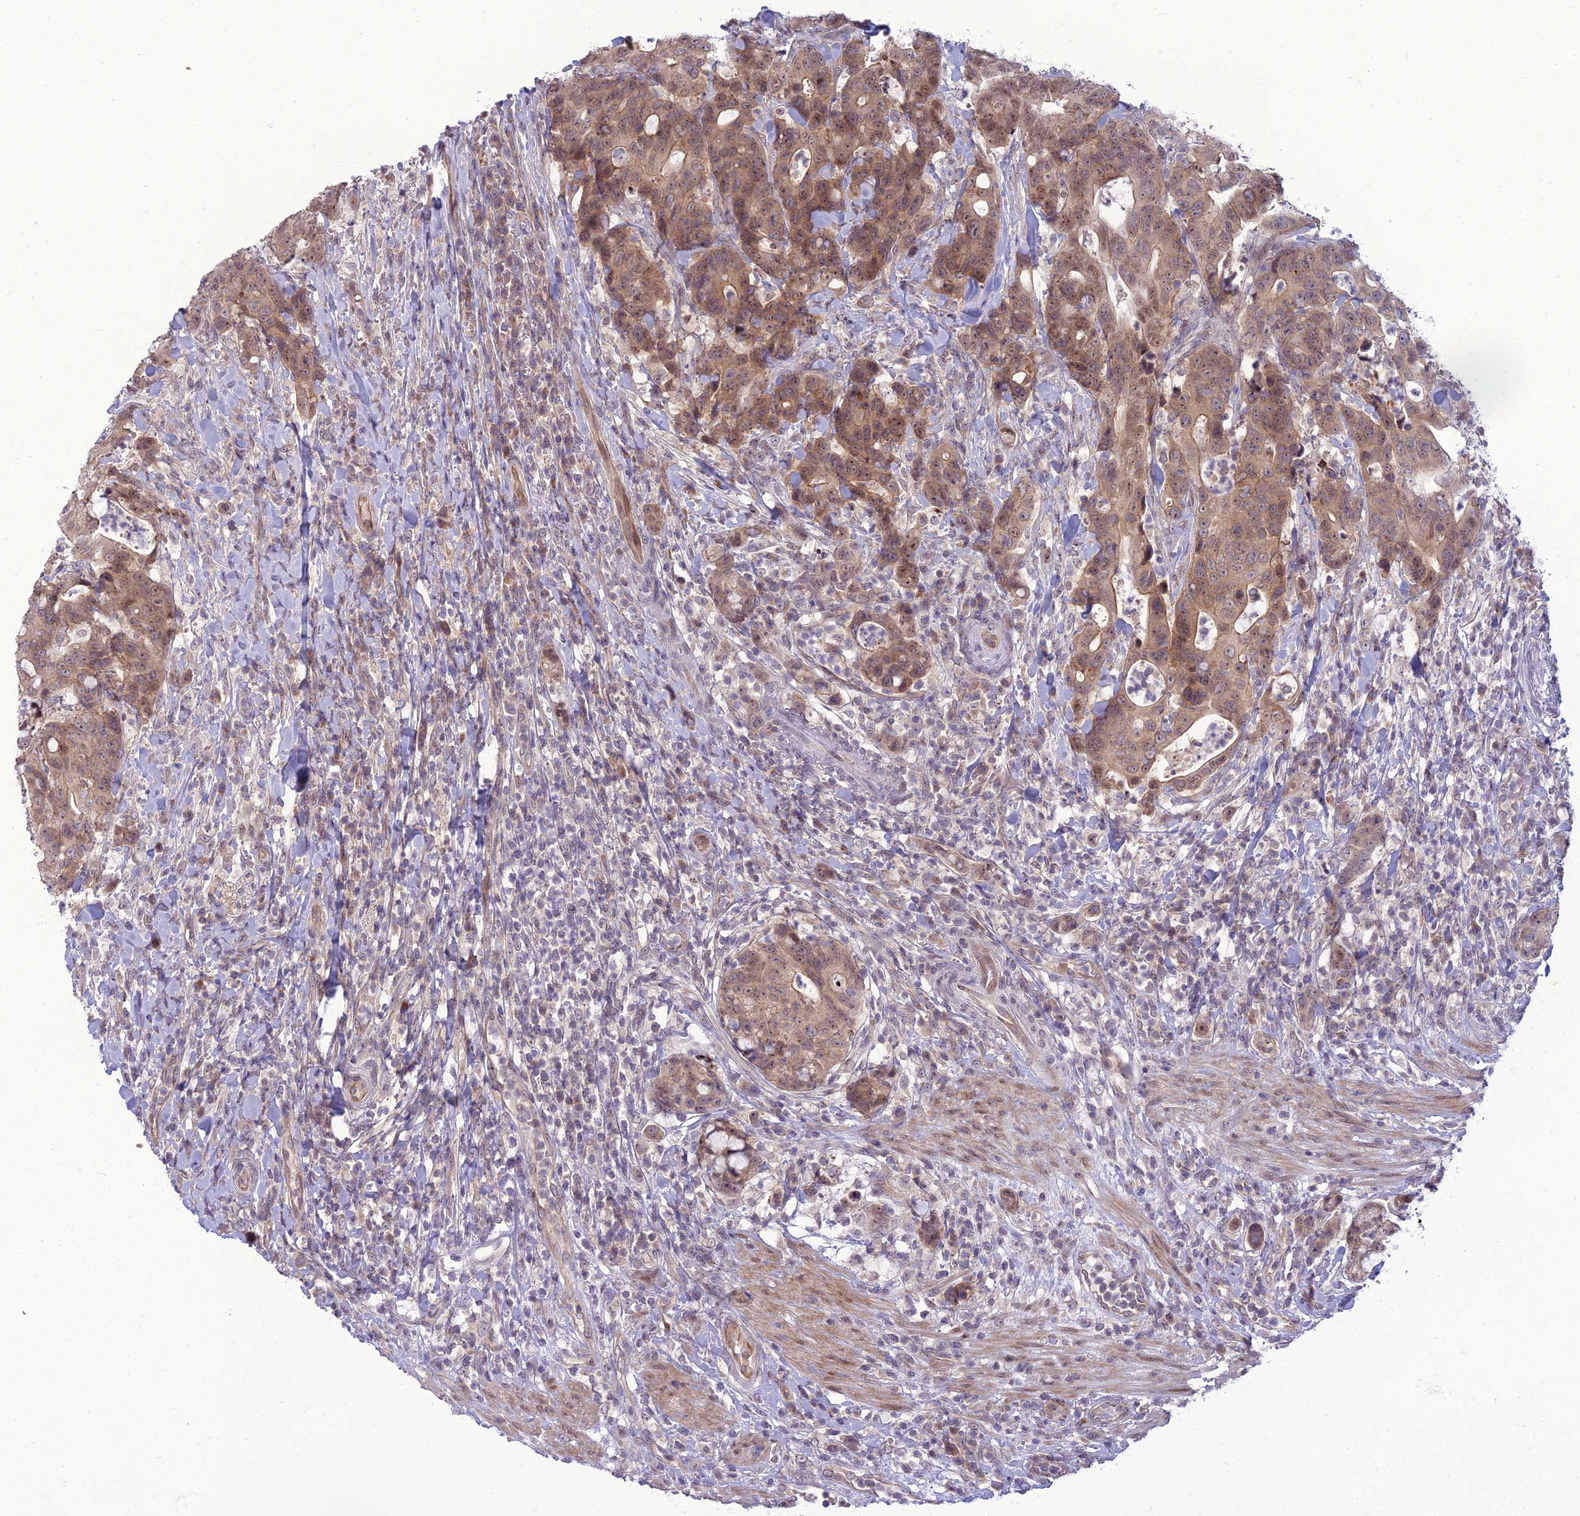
{"staining": {"intensity": "weak", "quantity": ">75%", "location": "cytoplasmic/membranous,nuclear"}, "tissue": "colorectal cancer", "cell_type": "Tumor cells", "image_type": "cancer", "snomed": [{"axis": "morphology", "description": "Adenocarcinoma, NOS"}, {"axis": "topography", "description": "Colon"}], "caption": "High-power microscopy captured an immunohistochemistry histopathology image of adenocarcinoma (colorectal), revealing weak cytoplasmic/membranous and nuclear positivity in about >75% of tumor cells. (IHC, brightfield microscopy, high magnification).", "gene": "DTX2", "patient": {"sex": "female", "age": 82}}